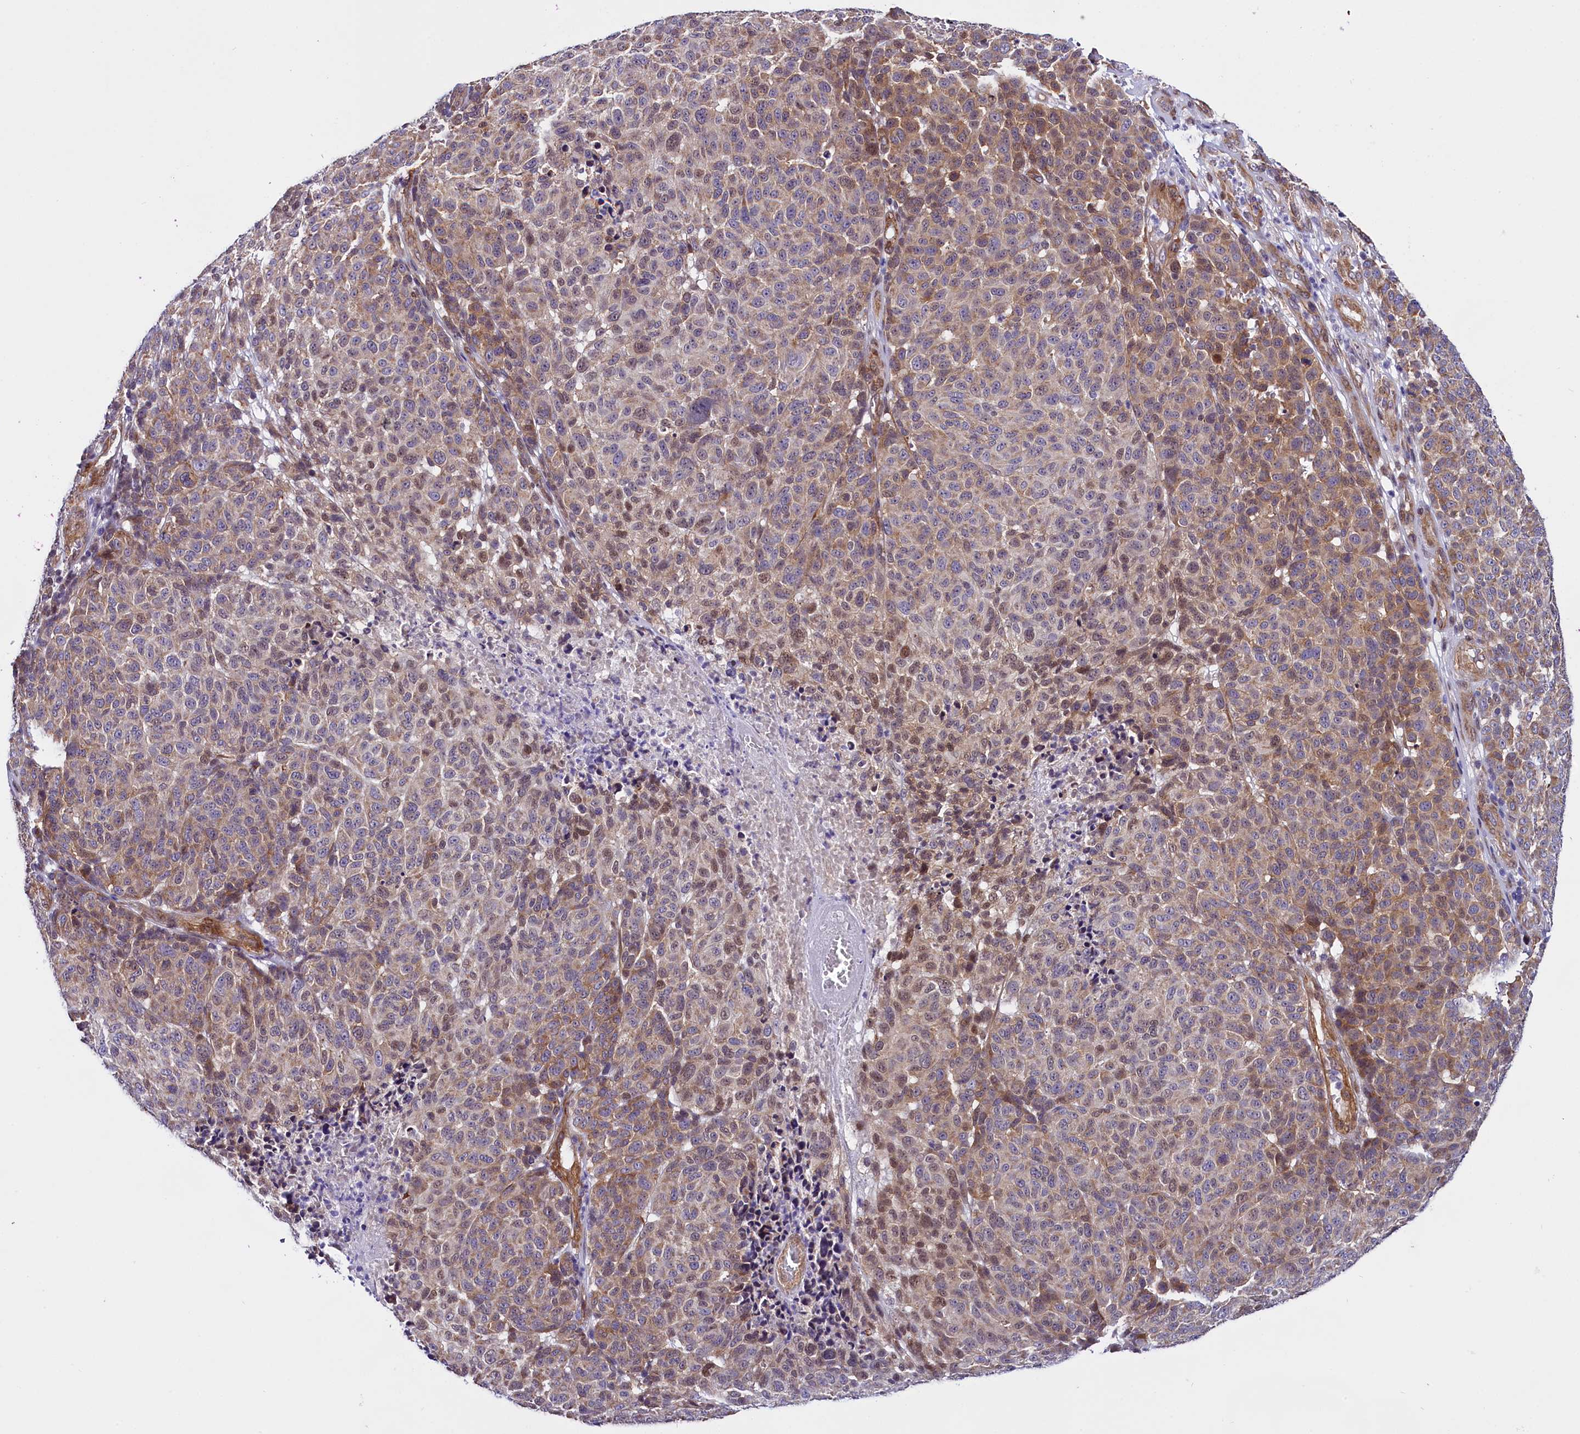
{"staining": {"intensity": "moderate", "quantity": ">75%", "location": "cytoplasmic/membranous"}, "tissue": "melanoma", "cell_type": "Tumor cells", "image_type": "cancer", "snomed": [{"axis": "morphology", "description": "Malignant melanoma, NOS"}, {"axis": "topography", "description": "Skin"}], "caption": "Melanoma stained with a brown dye demonstrates moderate cytoplasmic/membranous positive staining in about >75% of tumor cells.", "gene": "UACA", "patient": {"sex": "male", "age": 49}}